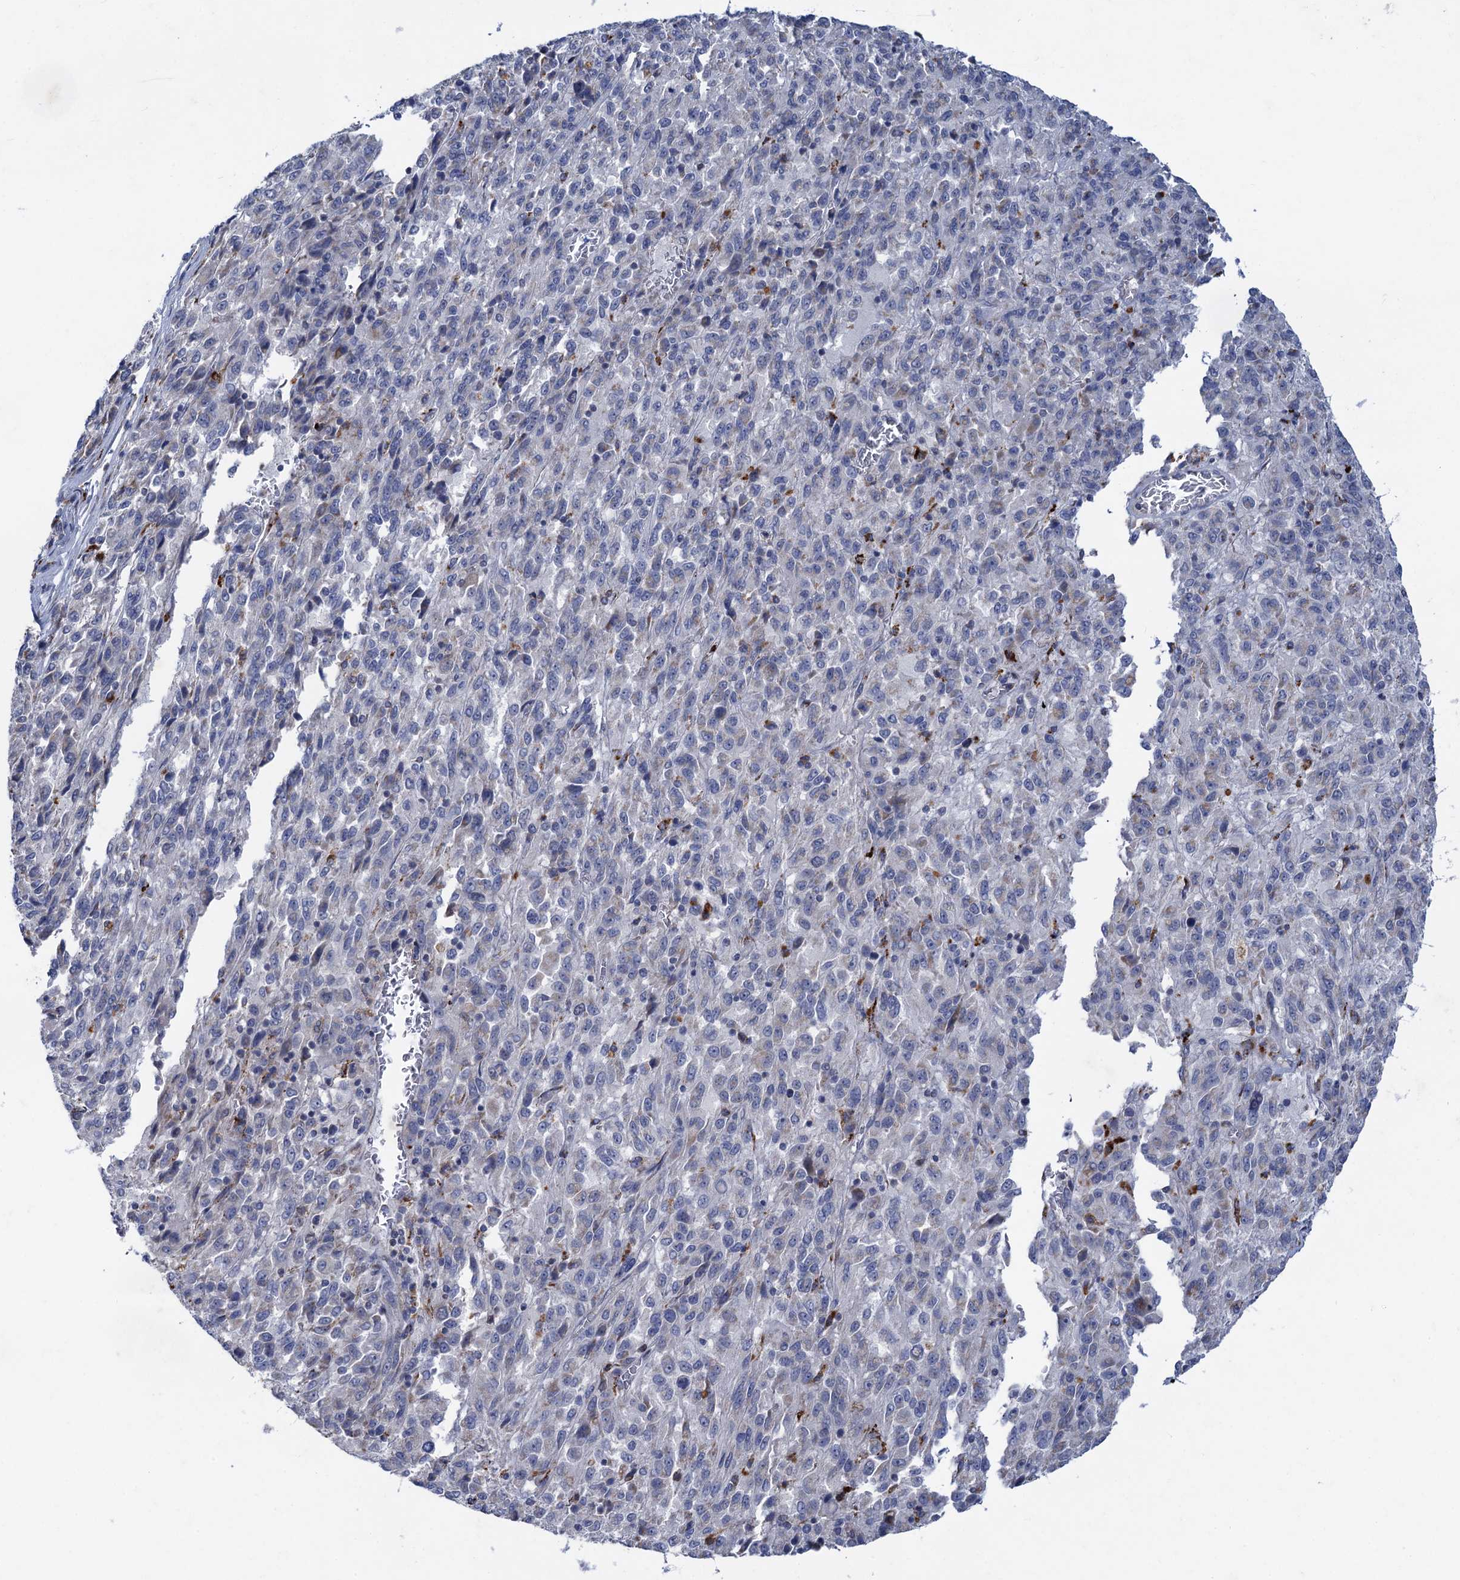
{"staining": {"intensity": "negative", "quantity": "none", "location": "none"}, "tissue": "melanoma", "cell_type": "Tumor cells", "image_type": "cancer", "snomed": [{"axis": "morphology", "description": "Malignant melanoma, Metastatic site"}, {"axis": "topography", "description": "Lung"}], "caption": "IHC micrograph of neoplastic tissue: melanoma stained with DAB (3,3'-diaminobenzidine) displays no significant protein staining in tumor cells. Nuclei are stained in blue.", "gene": "ANKS3", "patient": {"sex": "male", "age": 64}}